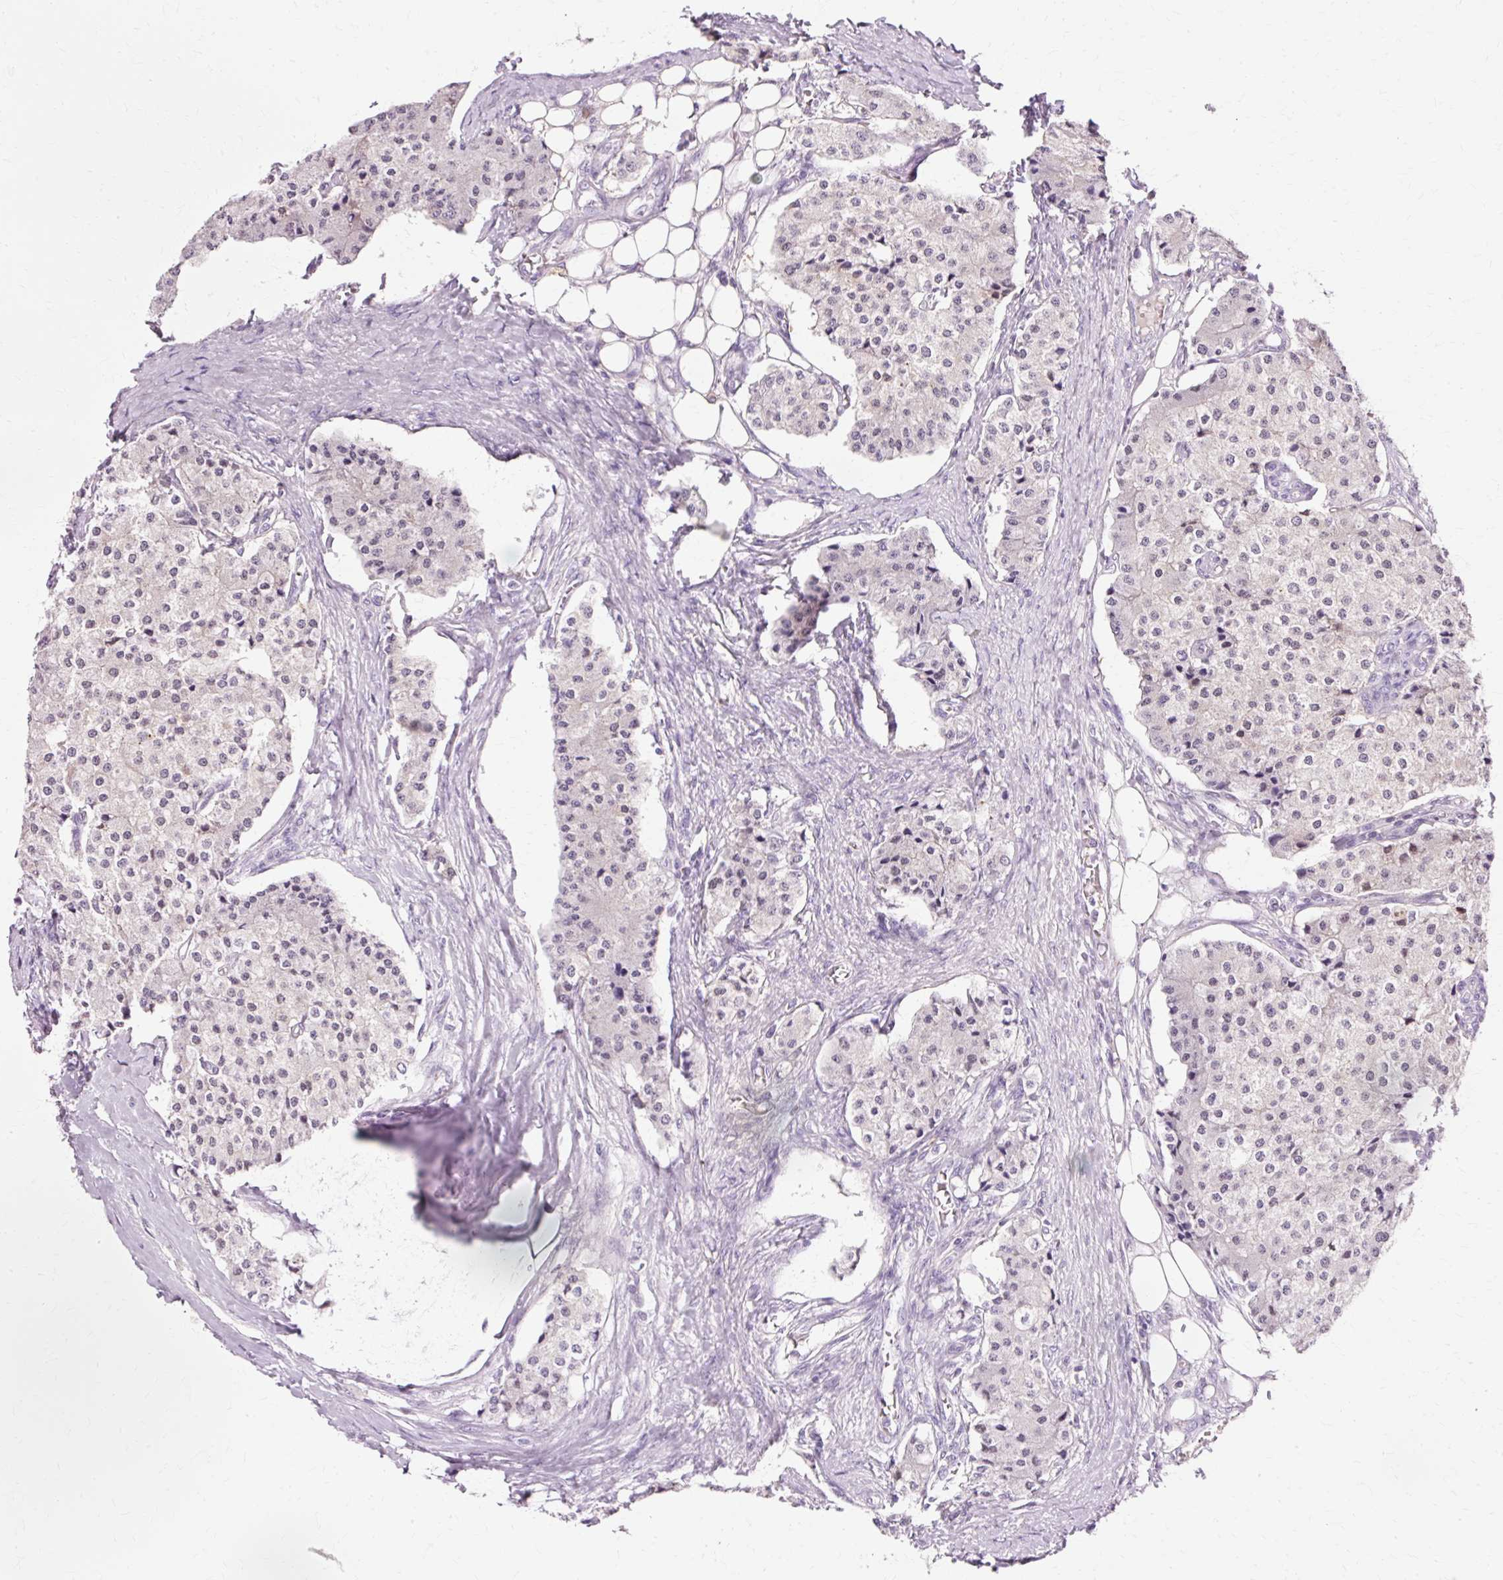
{"staining": {"intensity": "weak", "quantity": "<25%", "location": "nuclear"}, "tissue": "carcinoid", "cell_type": "Tumor cells", "image_type": "cancer", "snomed": [{"axis": "morphology", "description": "Carcinoid, malignant, NOS"}, {"axis": "topography", "description": "Colon"}], "caption": "Carcinoid was stained to show a protein in brown. There is no significant positivity in tumor cells.", "gene": "VN1R2", "patient": {"sex": "female", "age": 52}}